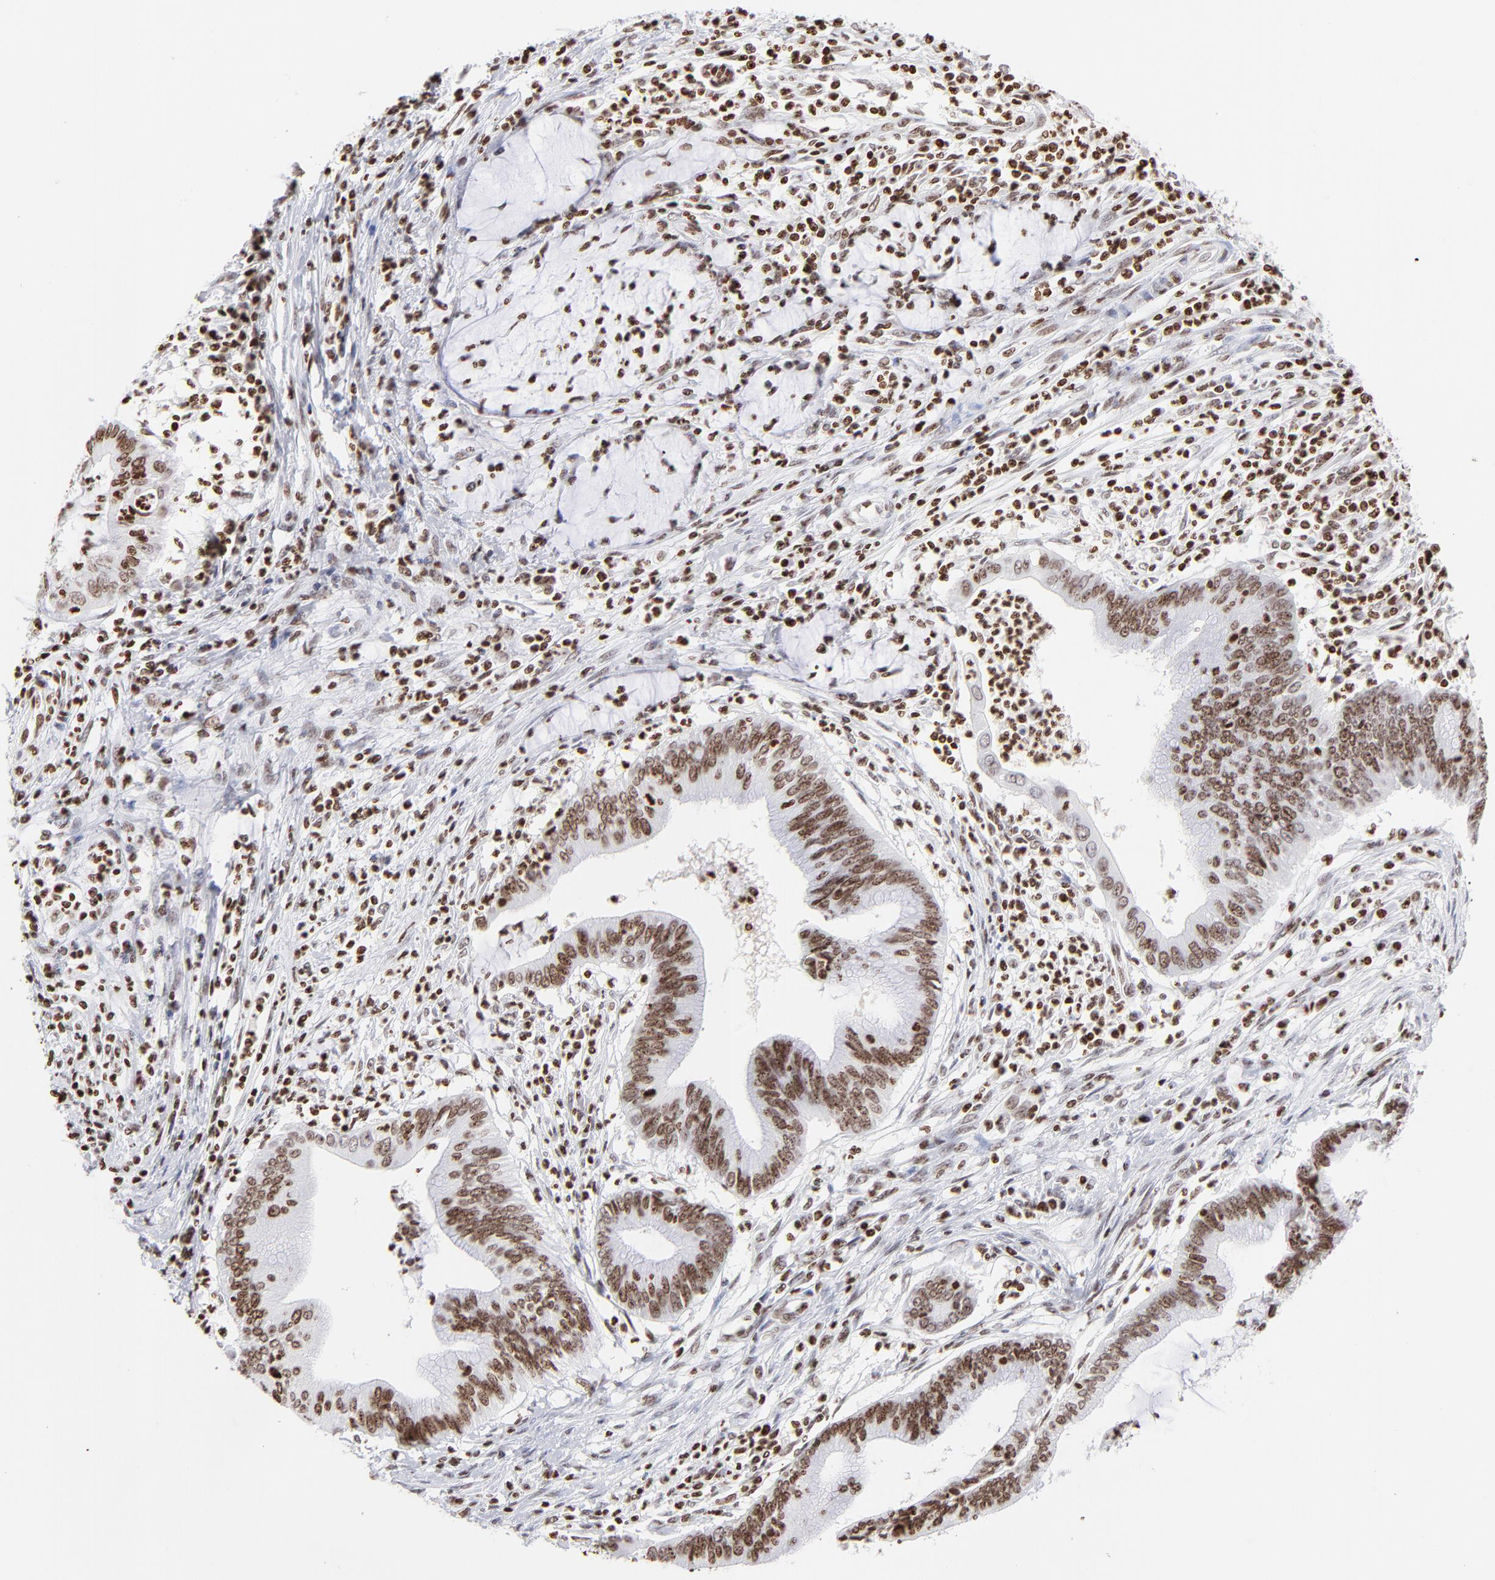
{"staining": {"intensity": "strong", "quantity": ">75%", "location": "nuclear"}, "tissue": "cervical cancer", "cell_type": "Tumor cells", "image_type": "cancer", "snomed": [{"axis": "morphology", "description": "Adenocarcinoma, NOS"}, {"axis": "topography", "description": "Cervix"}], "caption": "Protein staining demonstrates strong nuclear staining in approximately >75% of tumor cells in cervical adenocarcinoma.", "gene": "RTL4", "patient": {"sex": "female", "age": 36}}